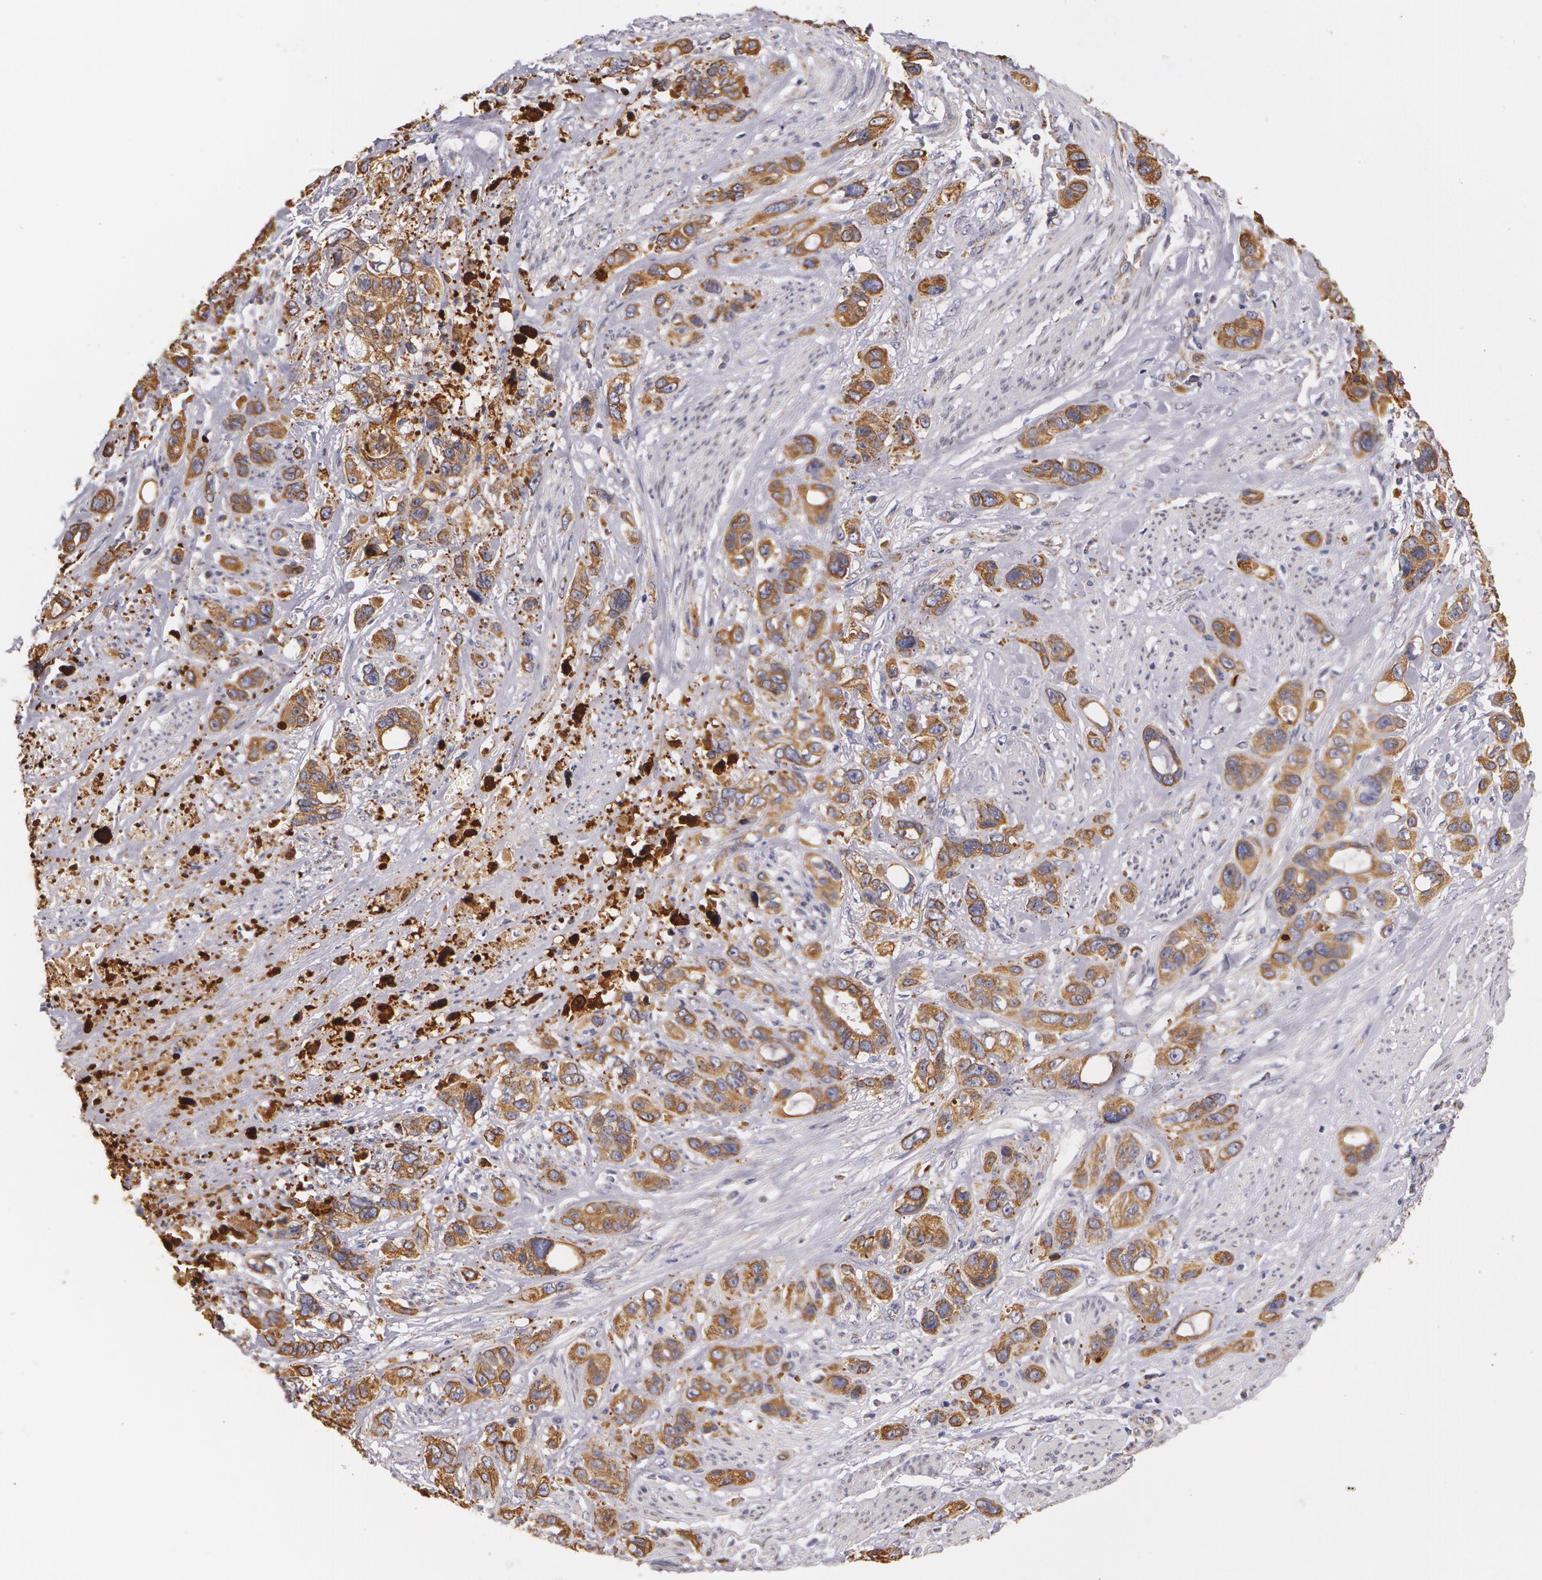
{"staining": {"intensity": "moderate", "quantity": ">75%", "location": "cytoplasmic/membranous"}, "tissue": "stomach cancer", "cell_type": "Tumor cells", "image_type": "cancer", "snomed": [{"axis": "morphology", "description": "Adenocarcinoma, NOS"}, {"axis": "topography", "description": "Stomach, upper"}], "caption": "A micrograph of stomach cancer (adenocarcinoma) stained for a protein exhibits moderate cytoplasmic/membranous brown staining in tumor cells.", "gene": "KRT18", "patient": {"sex": "male", "age": 47}}